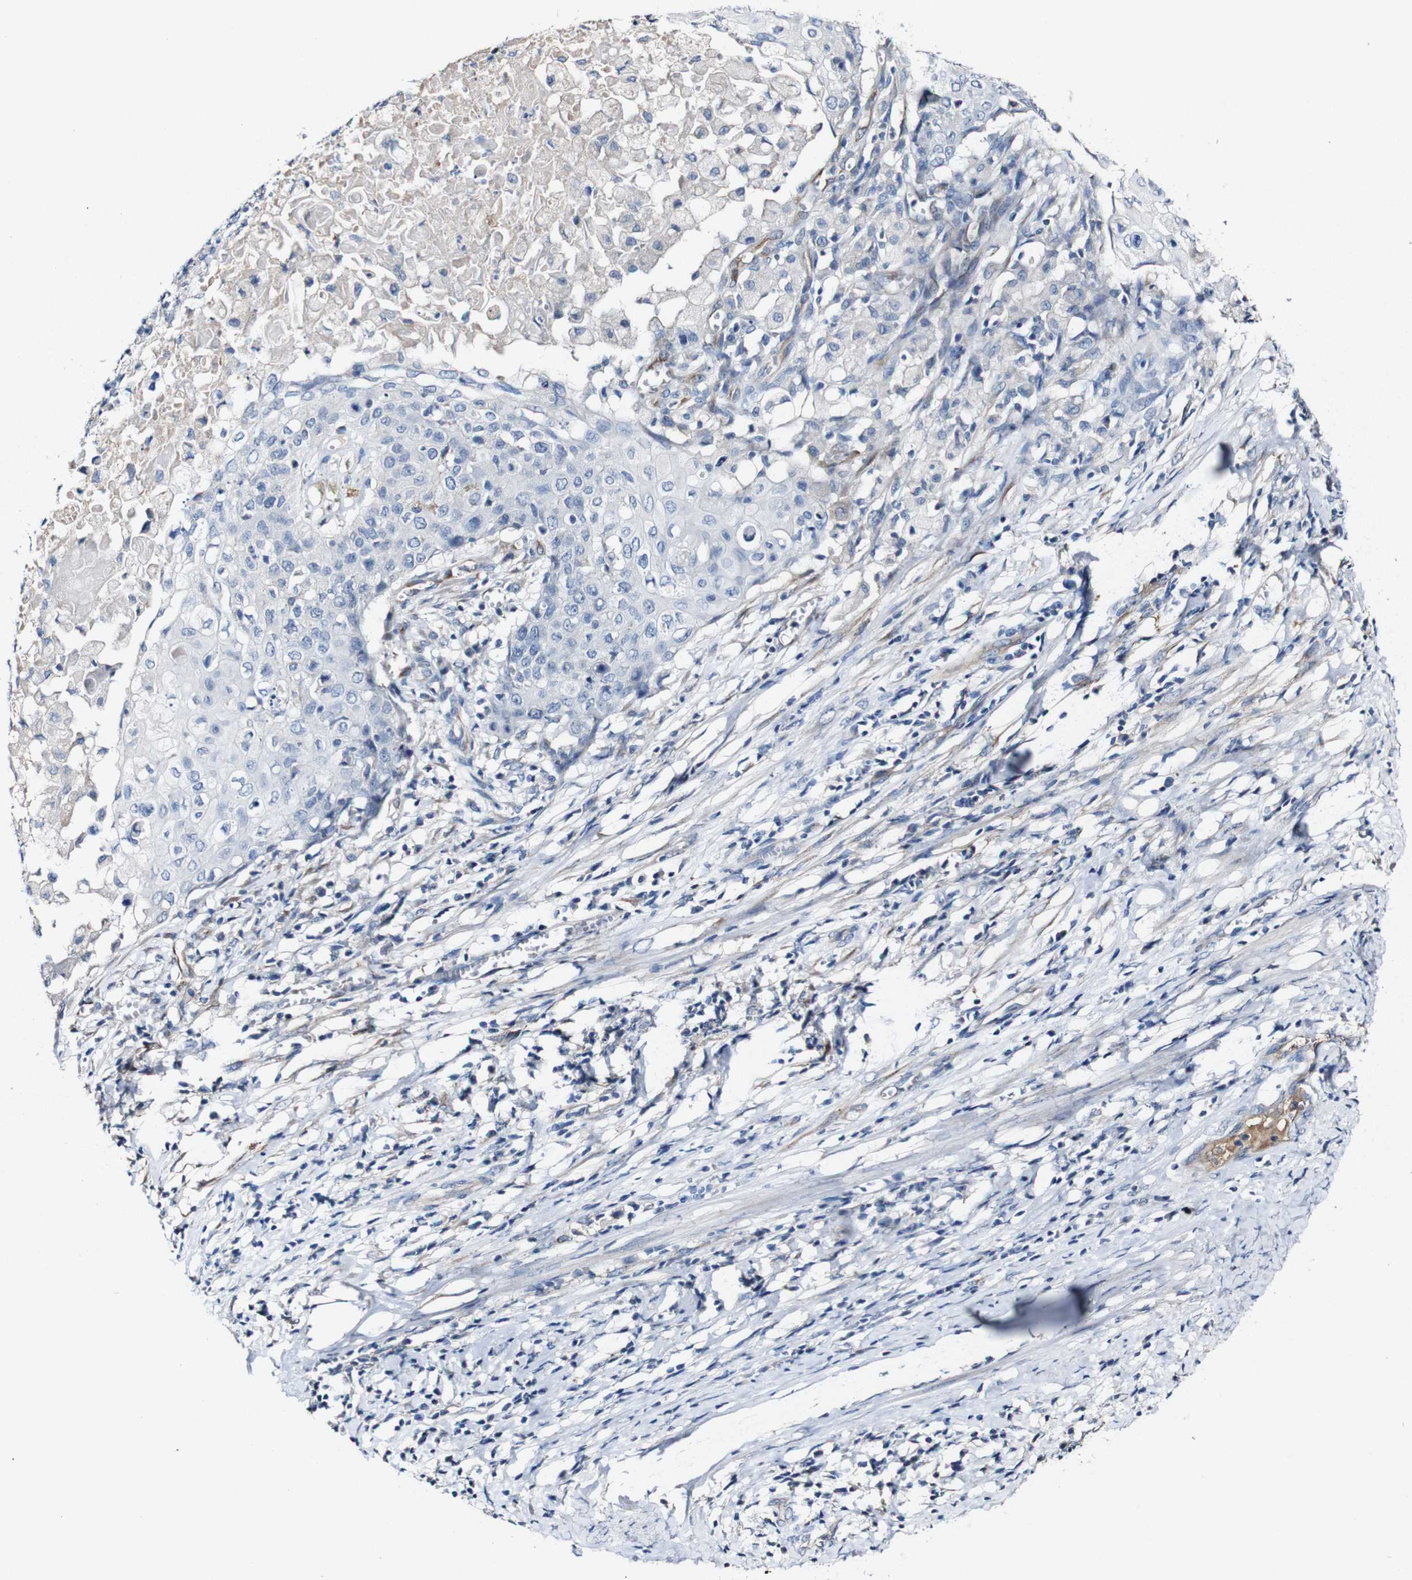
{"staining": {"intensity": "negative", "quantity": "none", "location": "none"}, "tissue": "cervical cancer", "cell_type": "Tumor cells", "image_type": "cancer", "snomed": [{"axis": "morphology", "description": "Squamous cell carcinoma, NOS"}, {"axis": "topography", "description": "Cervix"}], "caption": "DAB (3,3'-diaminobenzidine) immunohistochemical staining of human cervical cancer (squamous cell carcinoma) shows no significant staining in tumor cells.", "gene": "GRAMD1A", "patient": {"sex": "female", "age": 39}}